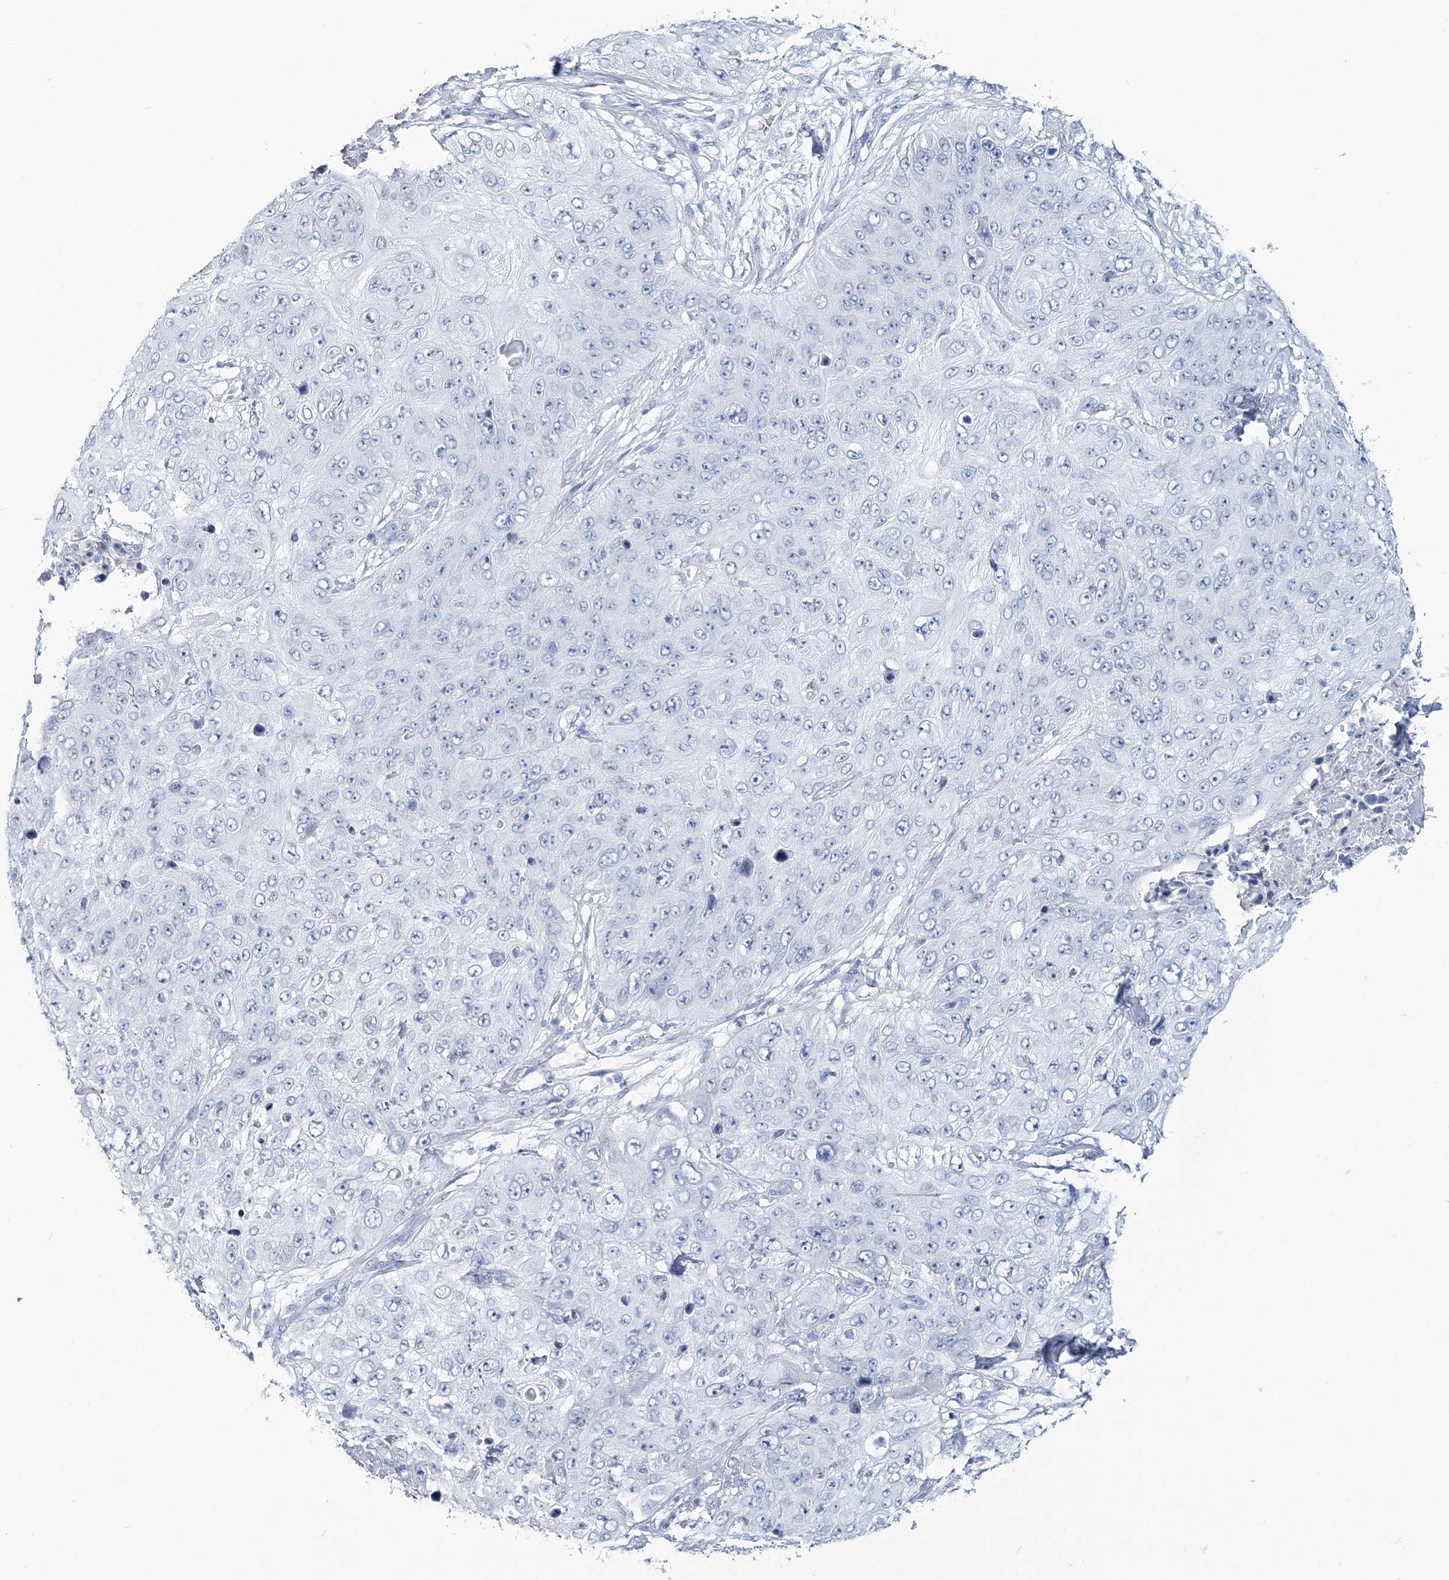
{"staining": {"intensity": "negative", "quantity": "none", "location": "none"}, "tissue": "skin cancer", "cell_type": "Tumor cells", "image_type": "cancer", "snomed": [{"axis": "morphology", "description": "Squamous cell carcinoma, NOS"}, {"axis": "topography", "description": "Skin"}], "caption": "Immunohistochemistry (IHC) of human skin cancer demonstrates no staining in tumor cells.", "gene": "CYP3A4", "patient": {"sex": "female", "age": 80}}